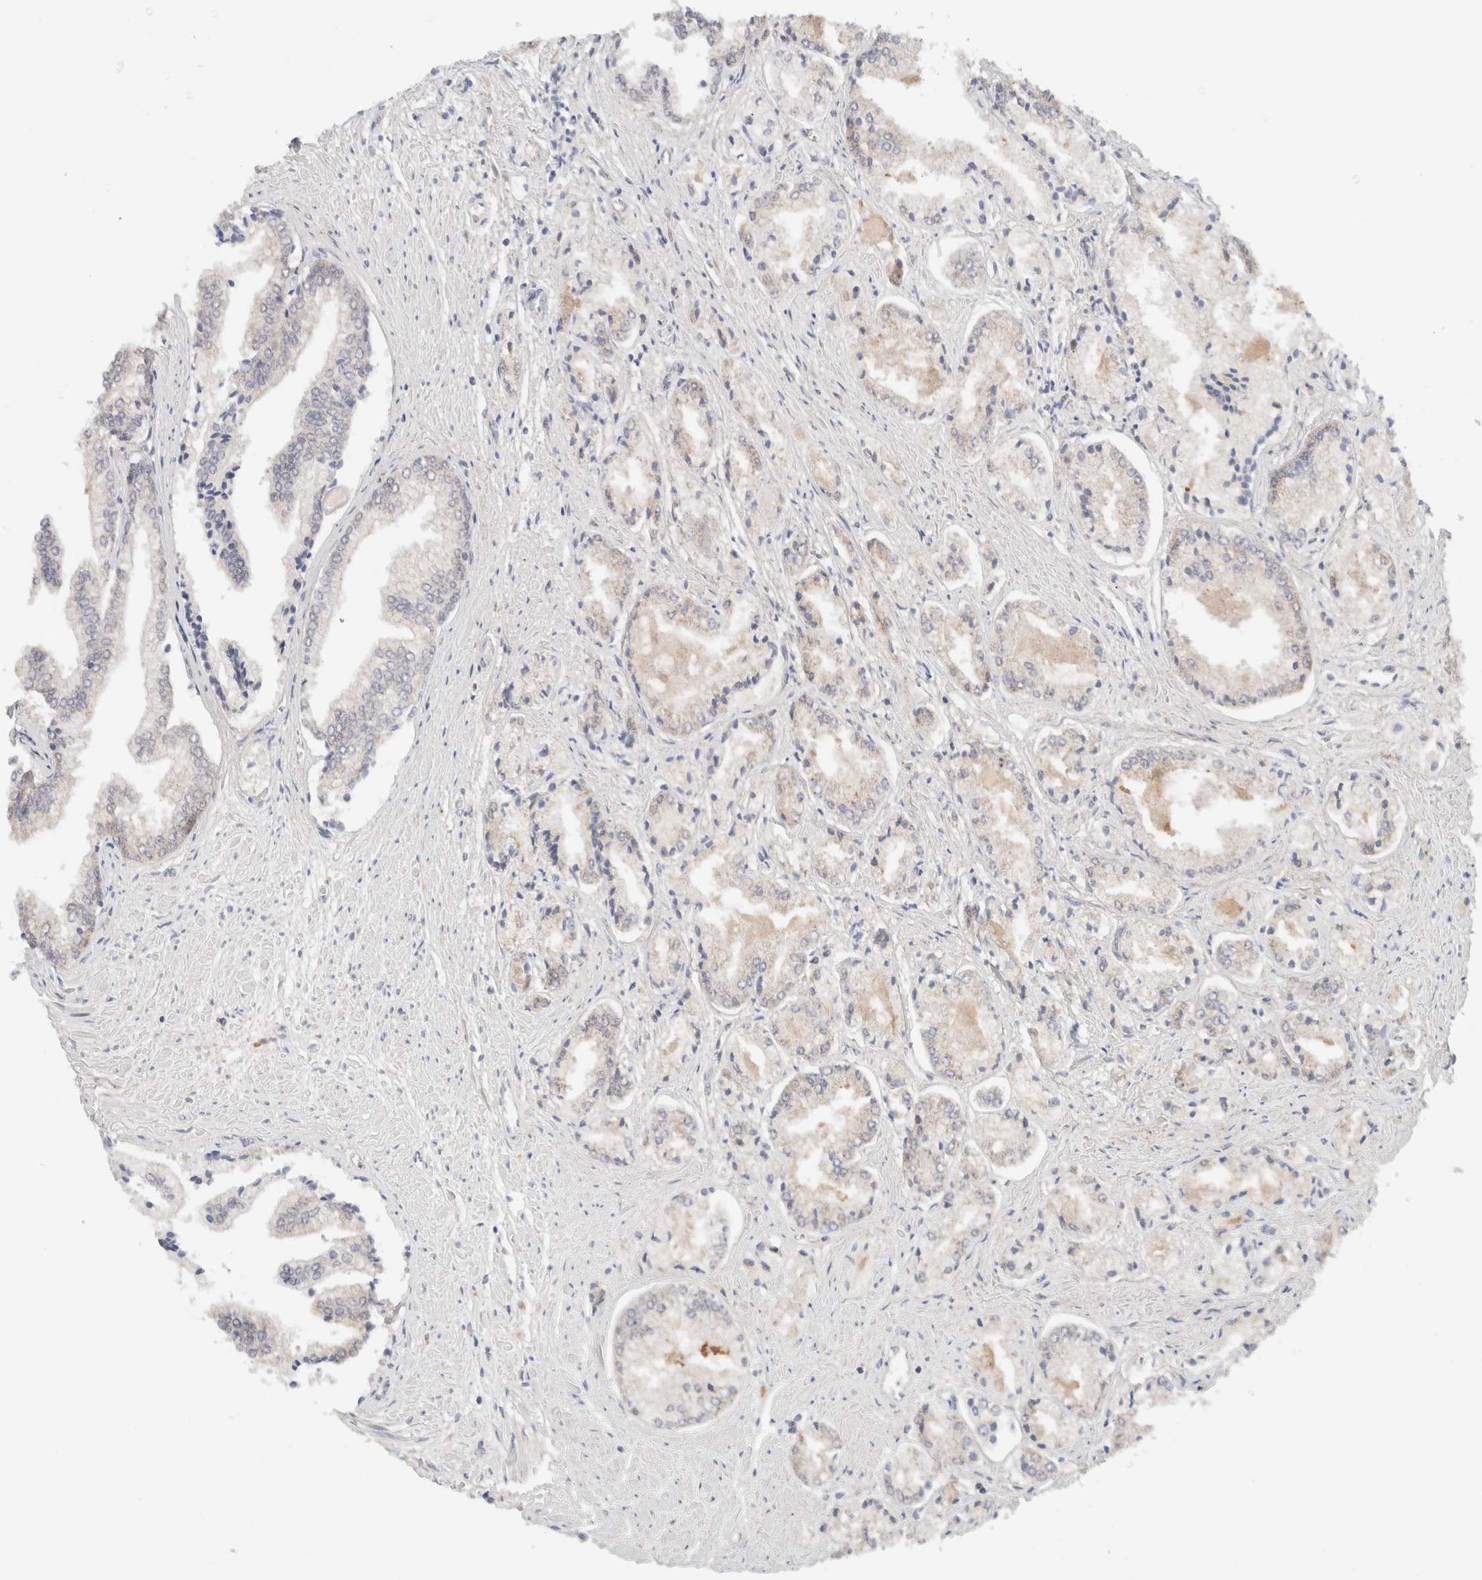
{"staining": {"intensity": "negative", "quantity": "none", "location": "none"}, "tissue": "prostate cancer", "cell_type": "Tumor cells", "image_type": "cancer", "snomed": [{"axis": "morphology", "description": "Adenocarcinoma, Low grade"}, {"axis": "topography", "description": "Prostate"}], "caption": "Immunohistochemistry (IHC) image of neoplastic tissue: prostate cancer stained with DAB demonstrates no significant protein positivity in tumor cells. The staining was performed using DAB to visualize the protein expression in brown, while the nuclei were stained in blue with hematoxylin (Magnification: 20x).", "gene": "ERI3", "patient": {"sex": "male", "age": 52}}